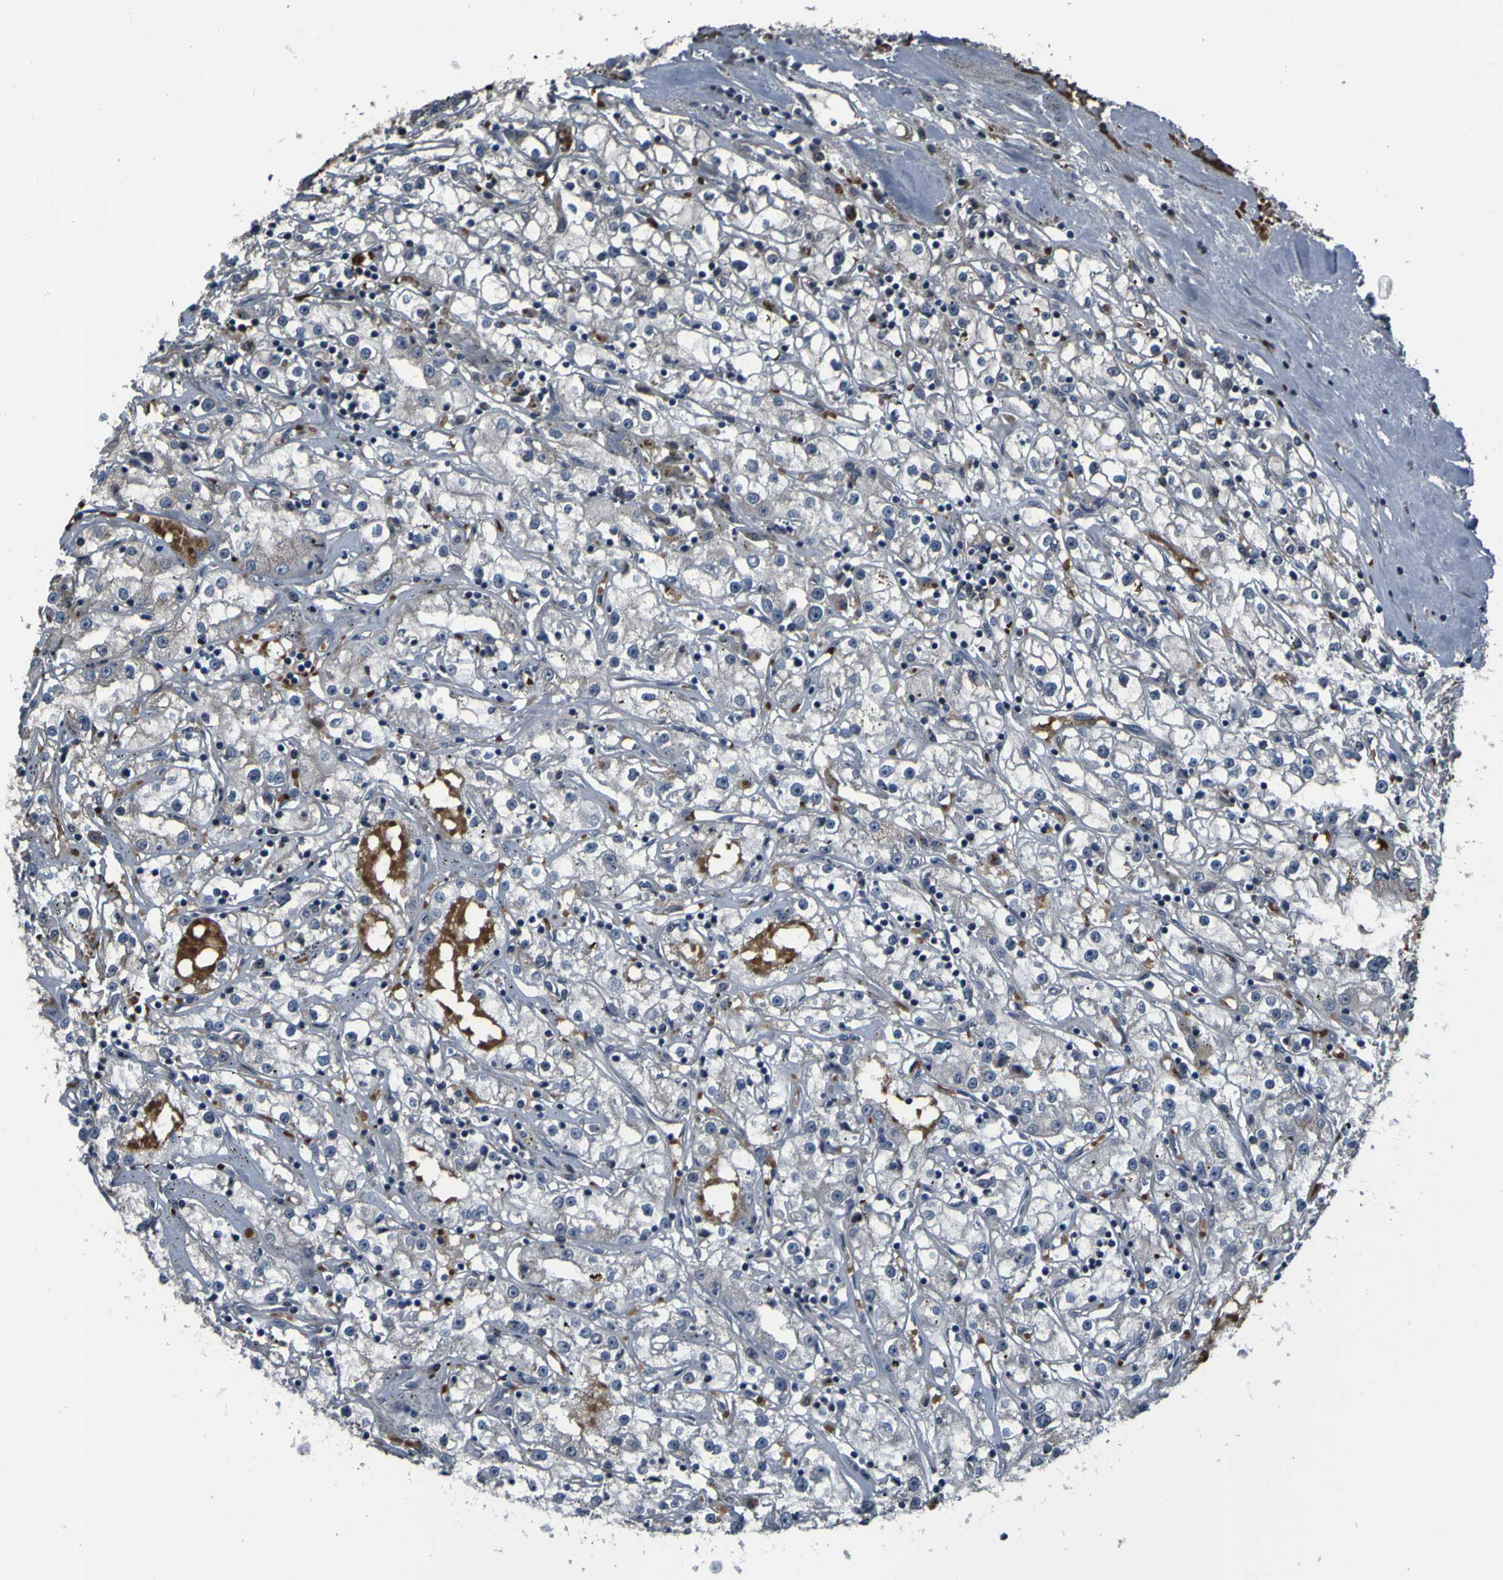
{"staining": {"intensity": "negative", "quantity": "none", "location": "none"}, "tissue": "renal cancer", "cell_type": "Tumor cells", "image_type": "cancer", "snomed": [{"axis": "morphology", "description": "Adenocarcinoma, NOS"}, {"axis": "topography", "description": "Kidney"}], "caption": "Tumor cells show no significant protein expression in renal cancer (adenocarcinoma). (DAB (3,3'-diaminobenzidine) immunohistochemistry (IHC), high magnification).", "gene": "GRAMD1A", "patient": {"sex": "male", "age": 56}}